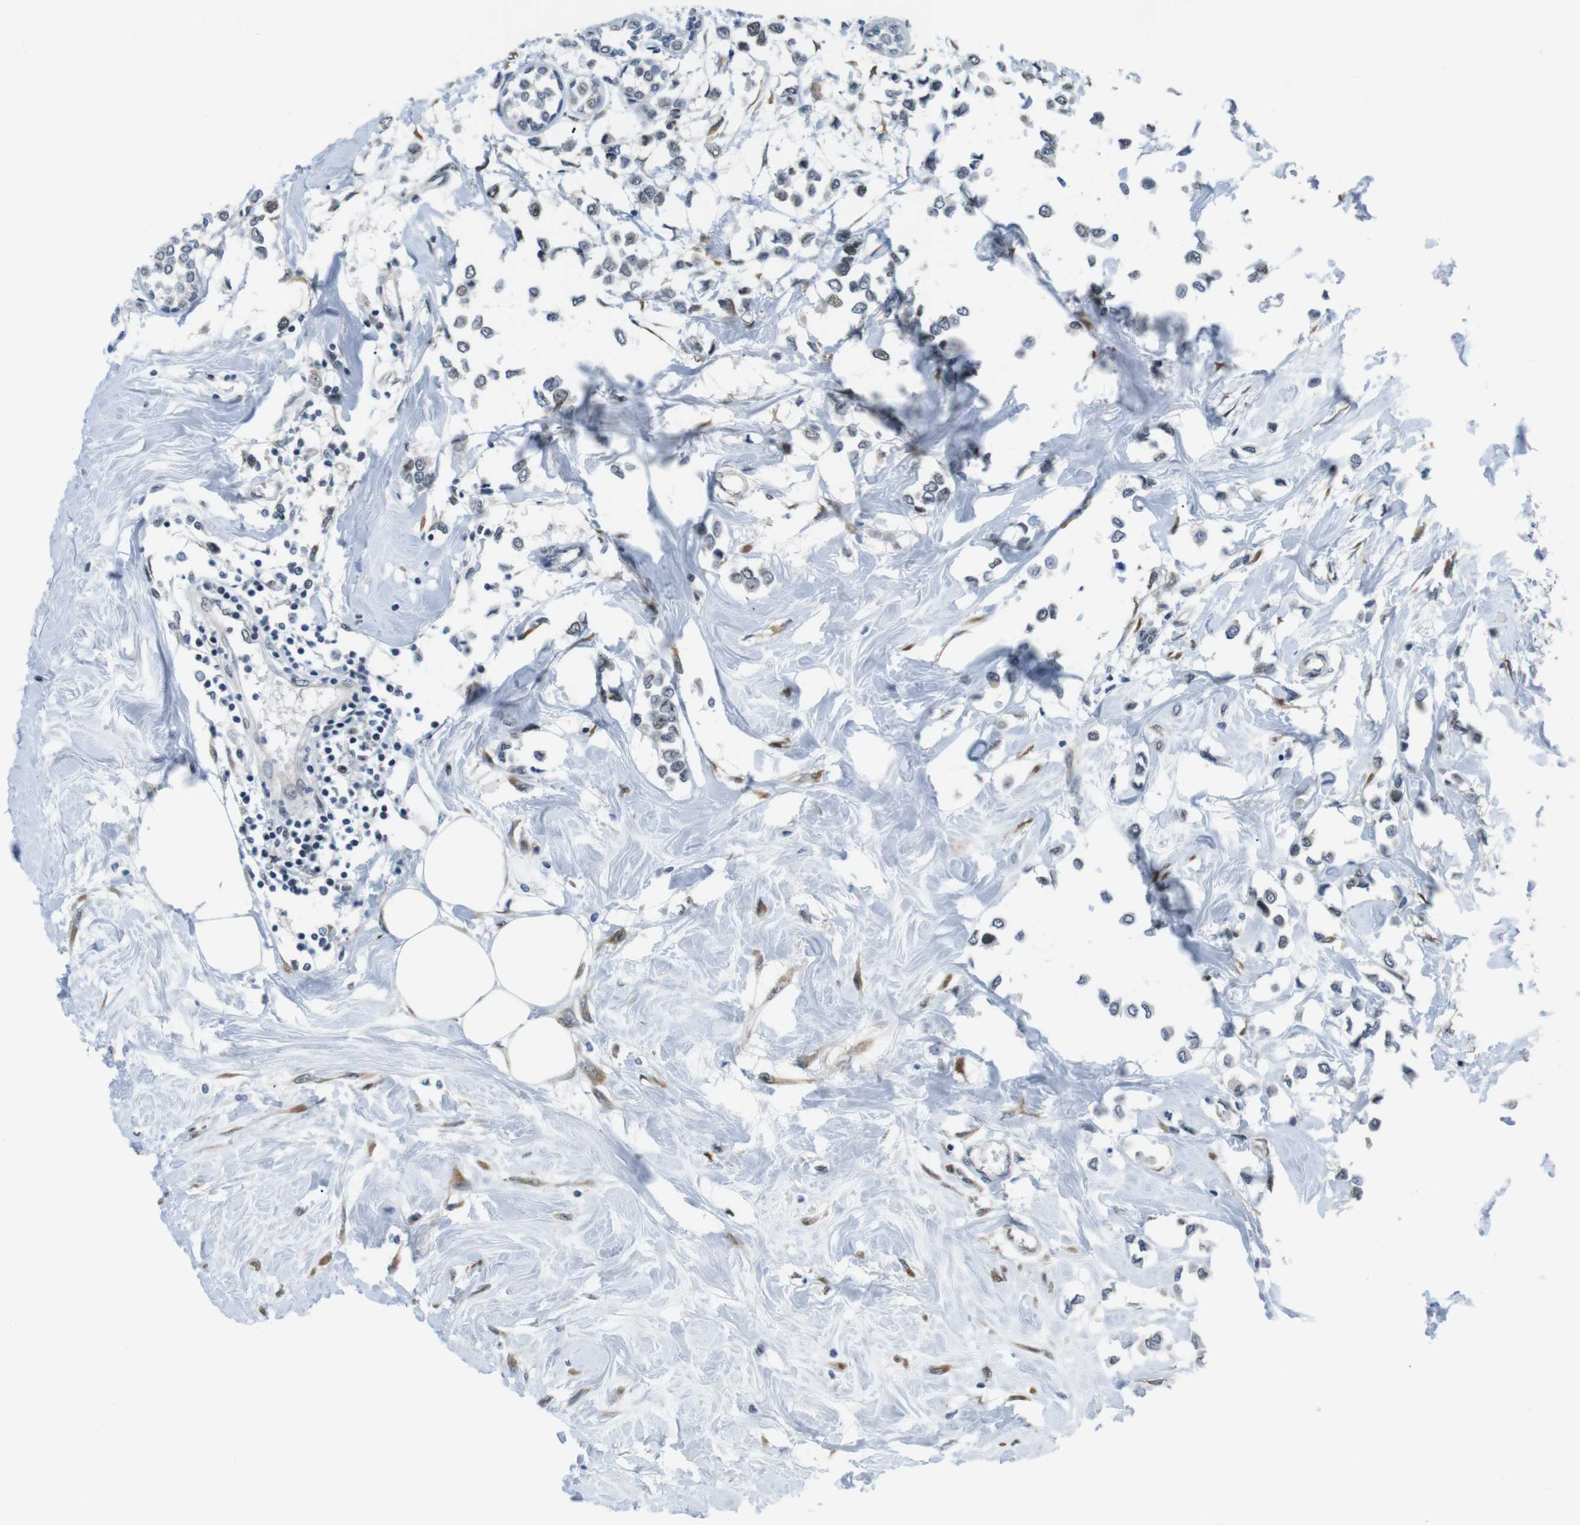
{"staining": {"intensity": "weak", "quantity": "<25%", "location": "nuclear"}, "tissue": "breast cancer", "cell_type": "Tumor cells", "image_type": "cancer", "snomed": [{"axis": "morphology", "description": "Lobular carcinoma"}, {"axis": "topography", "description": "Breast"}], "caption": "A photomicrograph of human breast cancer is negative for staining in tumor cells. (DAB (3,3'-diaminobenzidine) IHC with hematoxylin counter stain).", "gene": "SMCO2", "patient": {"sex": "female", "age": 51}}